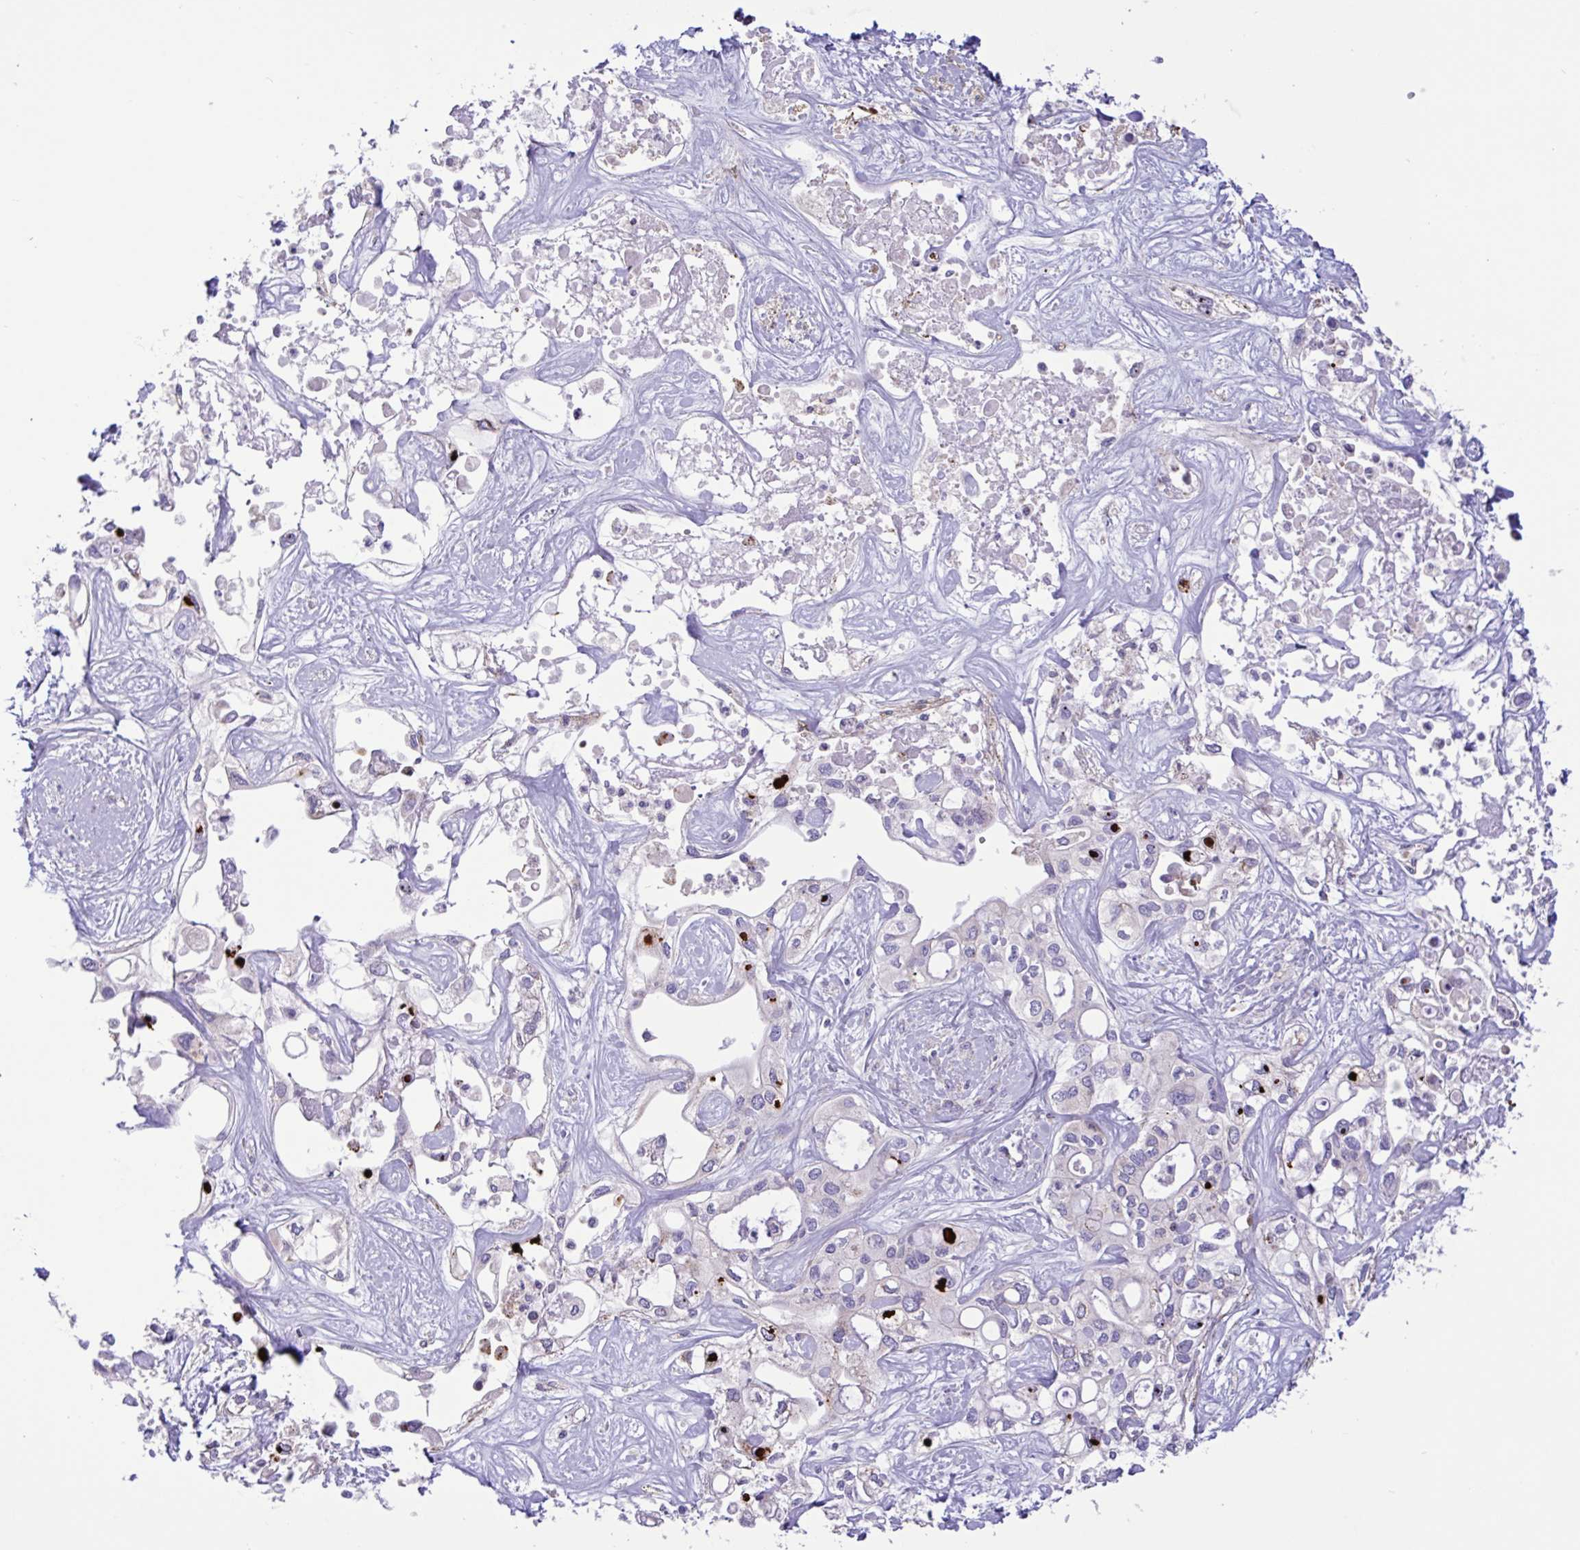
{"staining": {"intensity": "negative", "quantity": "none", "location": "none"}, "tissue": "liver cancer", "cell_type": "Tumor cells", "image_type": "cancer", "snomed": [{"axis": "morphology", "description": "Cholangiocarcinoma"}, {"axis": "topography", "description": "Liver"}], "caption": "An immunohistochemistry image of cholangiocarcinoma (liver) is shown. There is no staining in tumor cells of cholangiocarcinoma (liver).", "gene": "DSC3", "patient": {"sex": "female", "age": 64}}